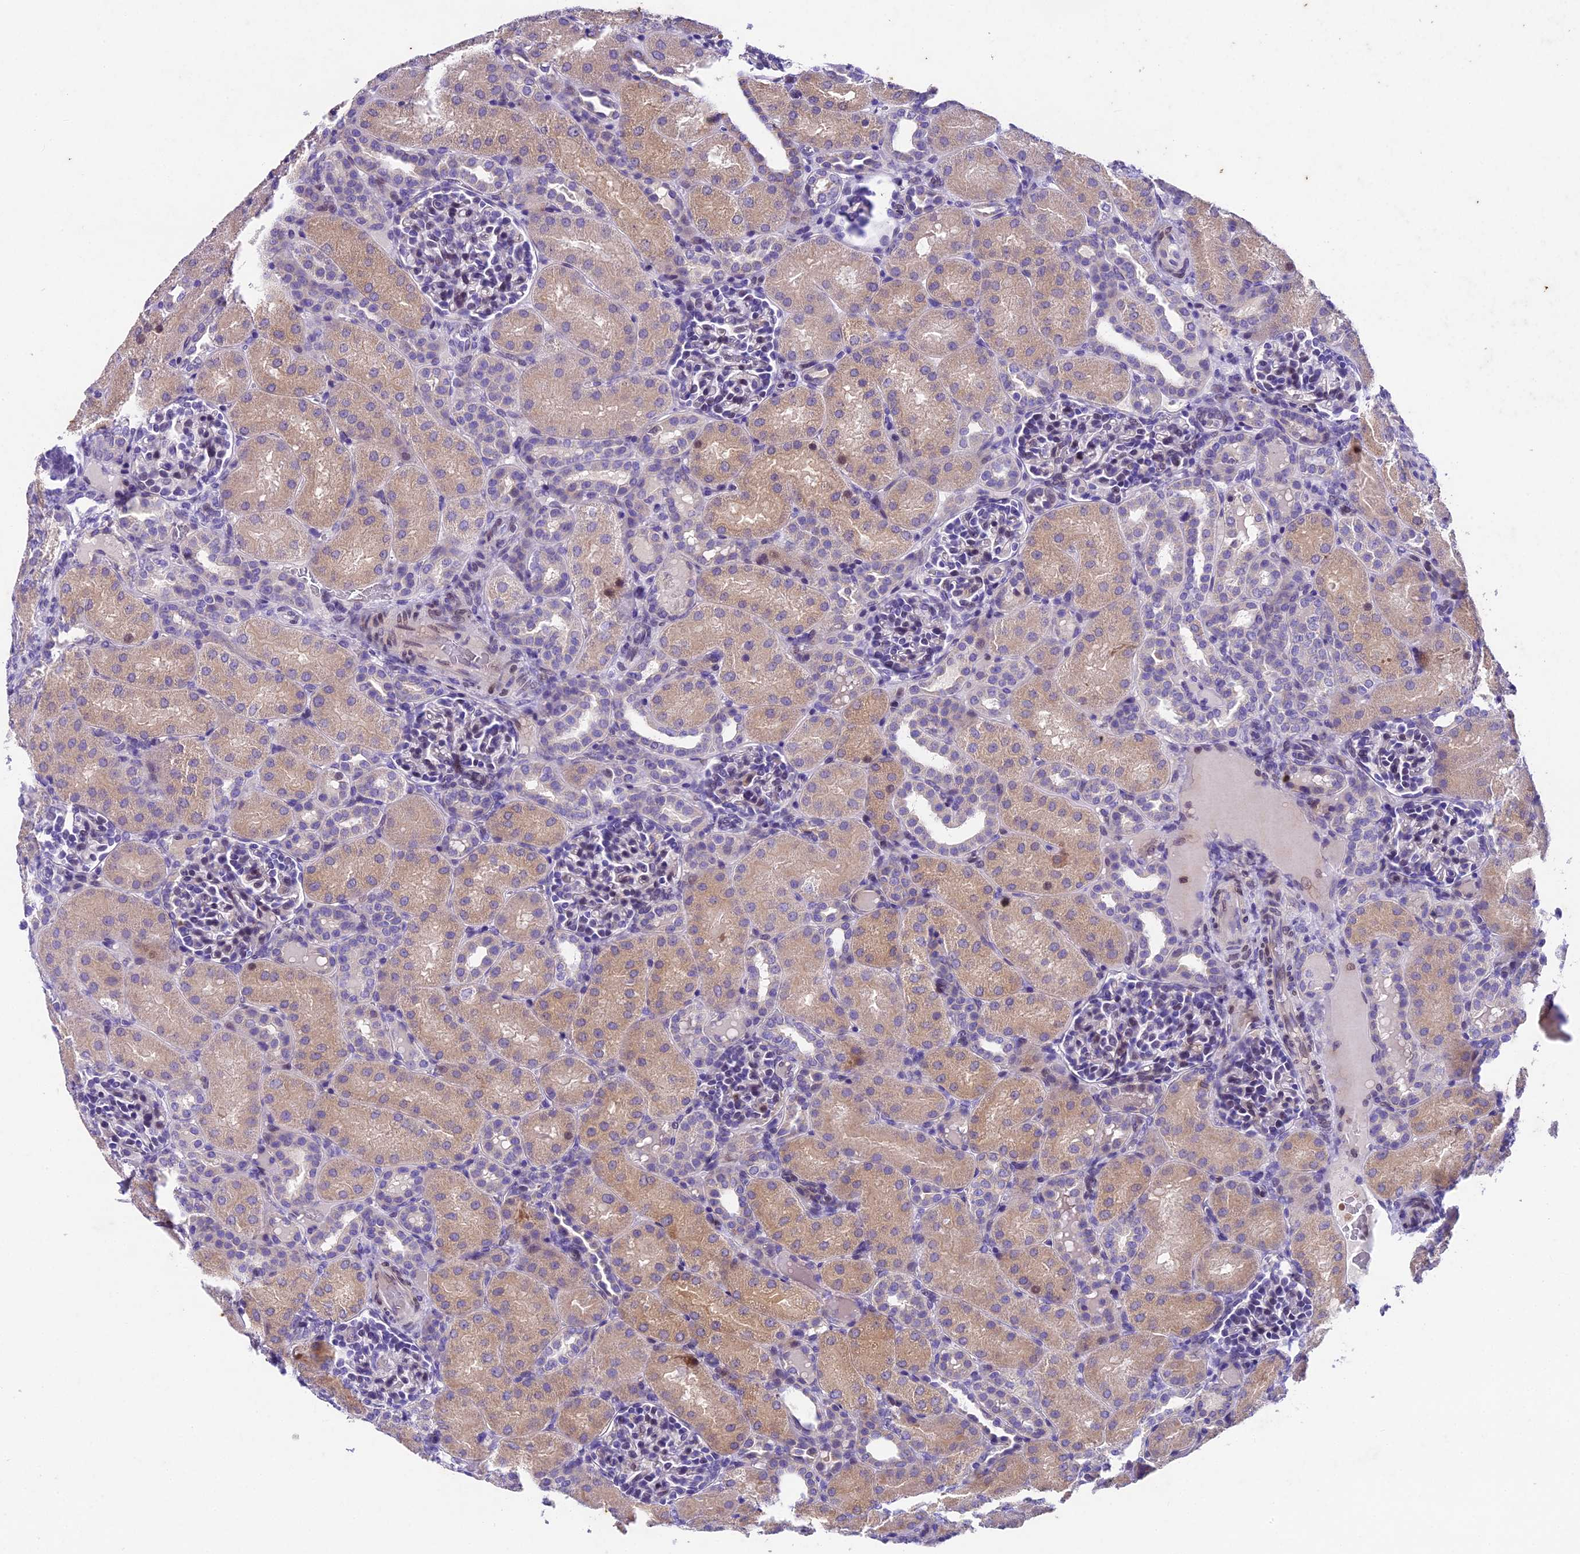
{"staining": {"intensity": "negative", "quantity": "none", "location": "none"}, "tissue": "kidney", "cell_type": "Cells in glomeruli", "image_type": "normal", "snomed": [{"axis": "morphology", "description": "Normal tissue, NOS"}, {"axis": "topography", "description": "Kidney"}], "caption": "Unremarkable kidney was stained to show a protein in brown. There is no significant expression in cells in glomeruli.", "gene": "IFT140", "patient": {"sex": "male", "age": 1}}